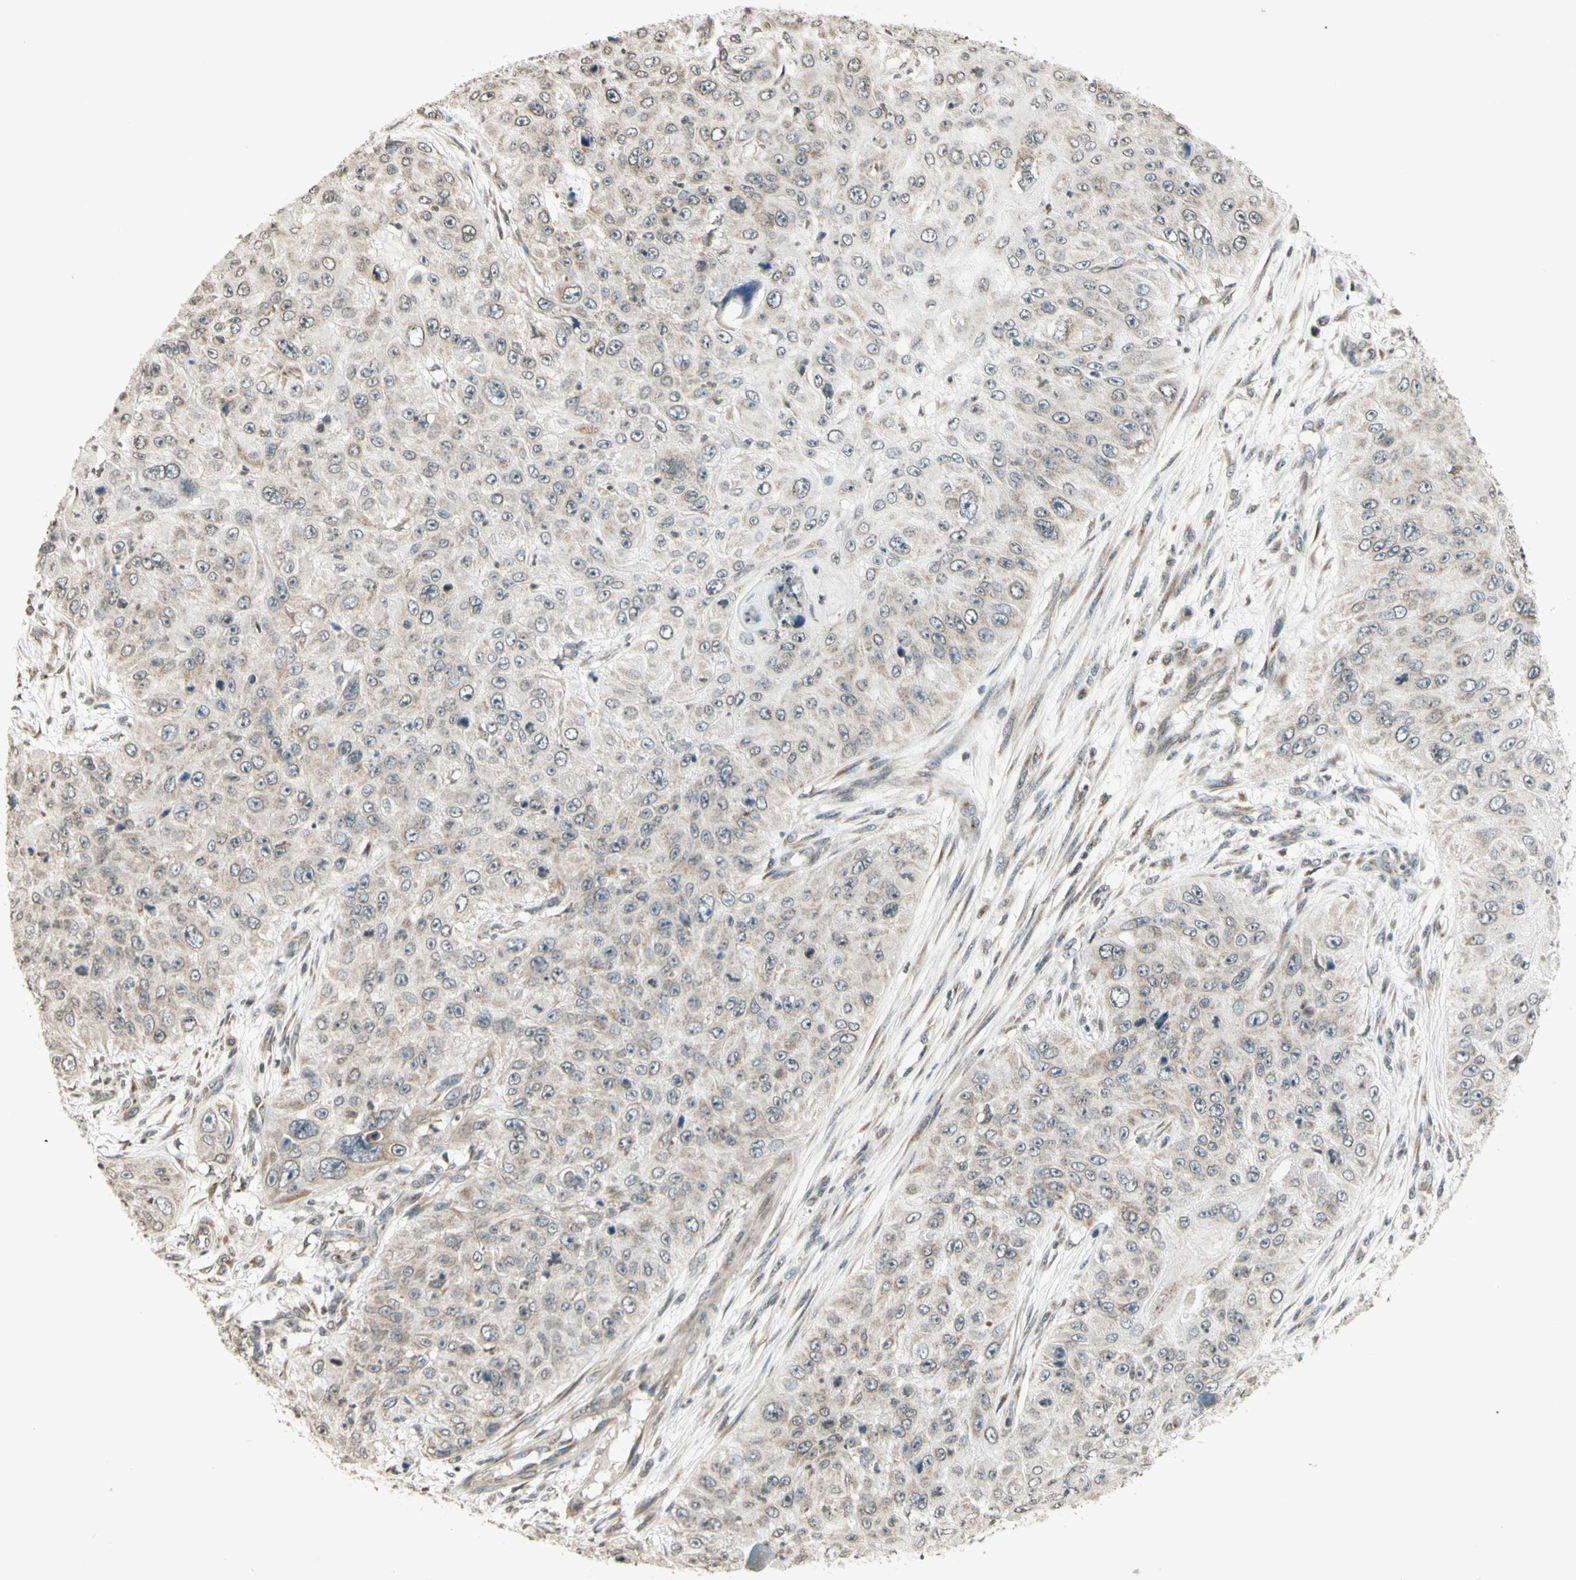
{"staining": {"intensity": "weak", "quantity": "<25%", "location": "cytoplasmic/membranous"}, "tissue": "skin cancer", "cell_type": "Tumor cells", "image_type": "cancer", "snomed": [{"axis": "morphology", "description": "Squamous cell carcinoma, NOS"}, {"axis": "topography", "description": "Skin"}], "caption": "Immunohistochemistry (IHC) photomicrograph of neoplastic tissue: skin cancer (squamous cell carcinoma) stained with DAB displays no significant protein staining in tumor cells.", "gene": "CCNI", "patient": {"sex": "female", "age": 80}}